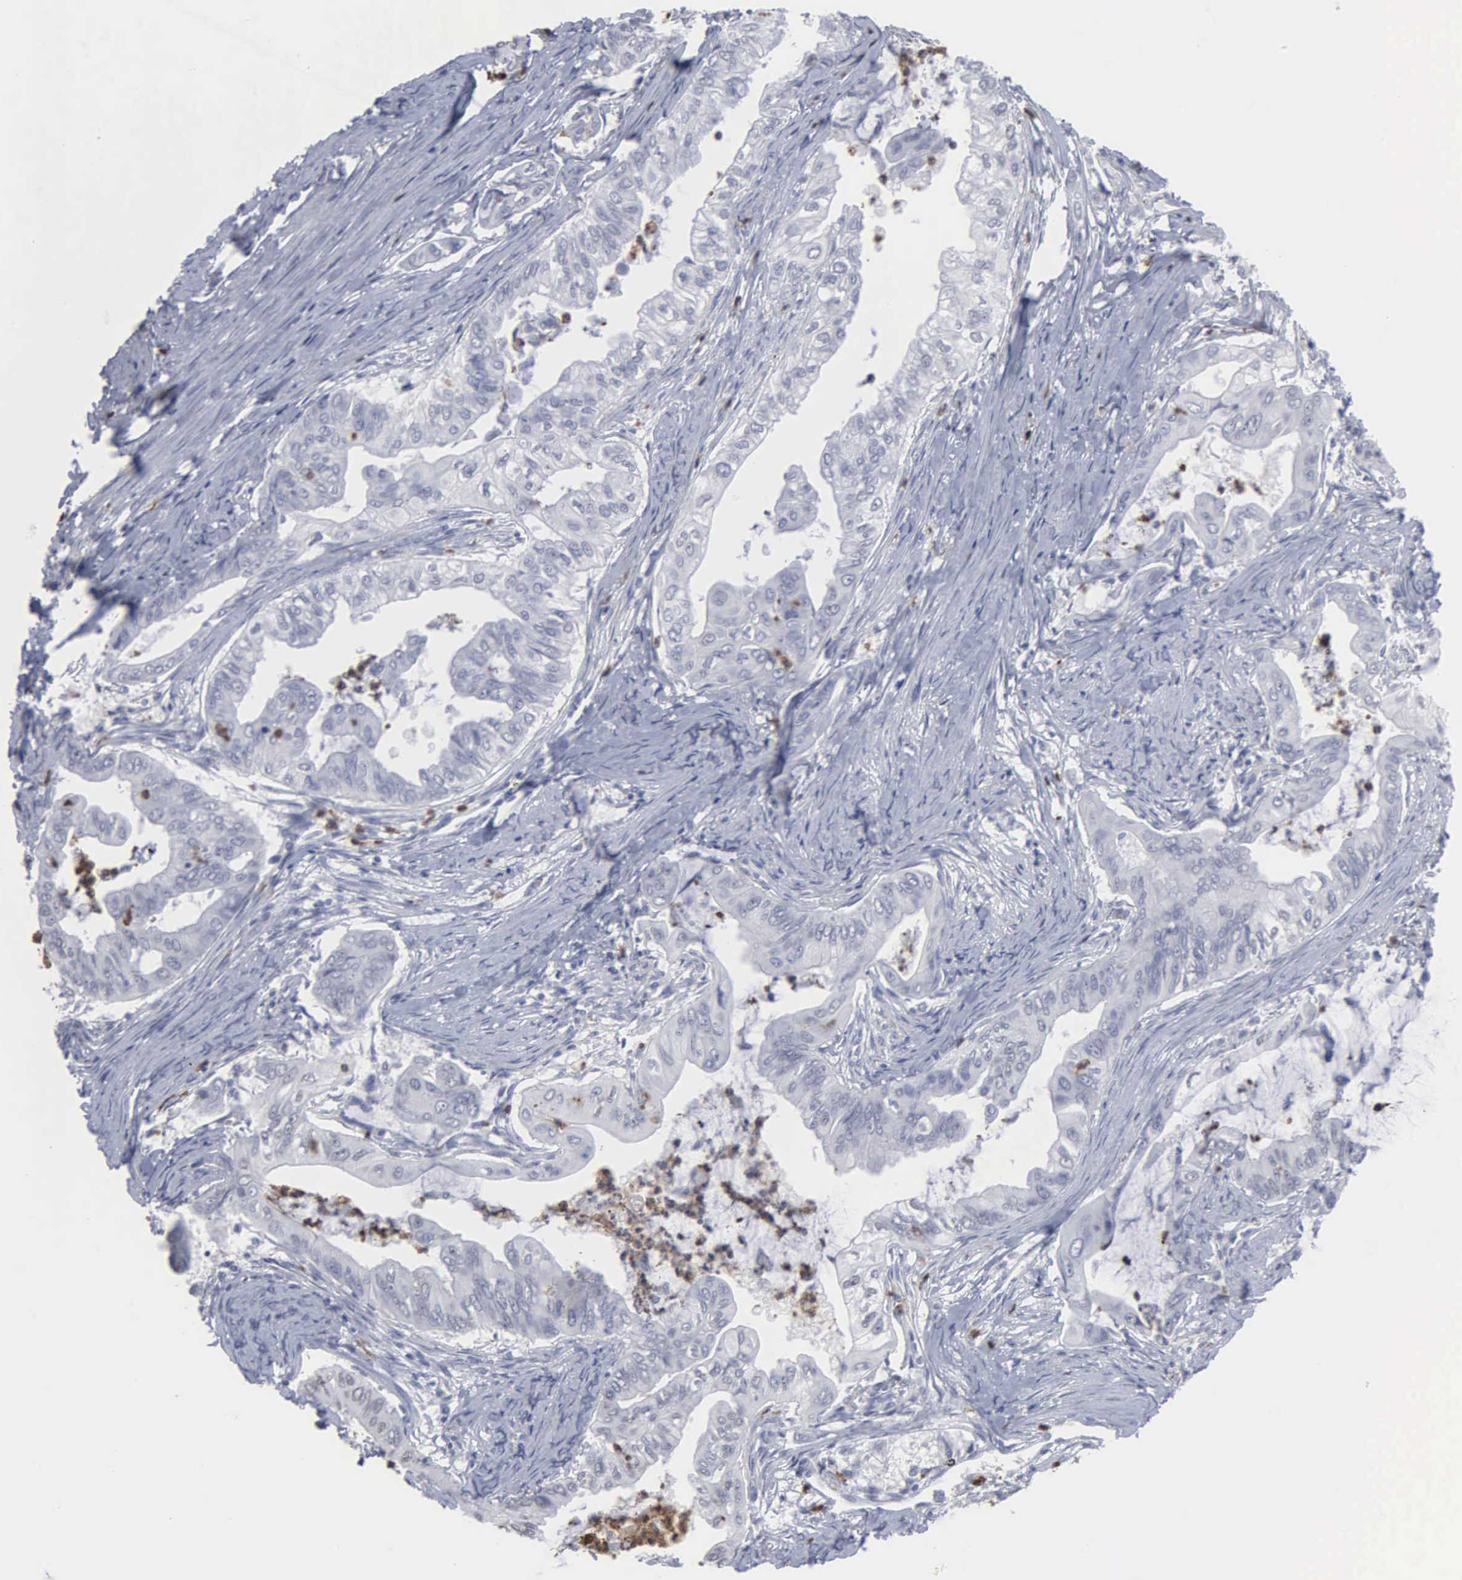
{"staining": {"intensity": "negative", "quantity": "none", "location": "none"}, "tissue": "stomach cancer", "cell_type": "Tumor cells", "image_type": "cancer", "snomed": [{"axis": "morphology", "description": "Adenocarcinoma, NOS"}, {"axis": "topography", "description": "Stomach, upper"}], "caption": "This is a micrograph of immunohistochemistry staining of stomach cancer (adenocarcinoma), which shows no expression in tumor cells.", "gene": "SPIN3", "patient": {"sex": "male", "age": 80}}